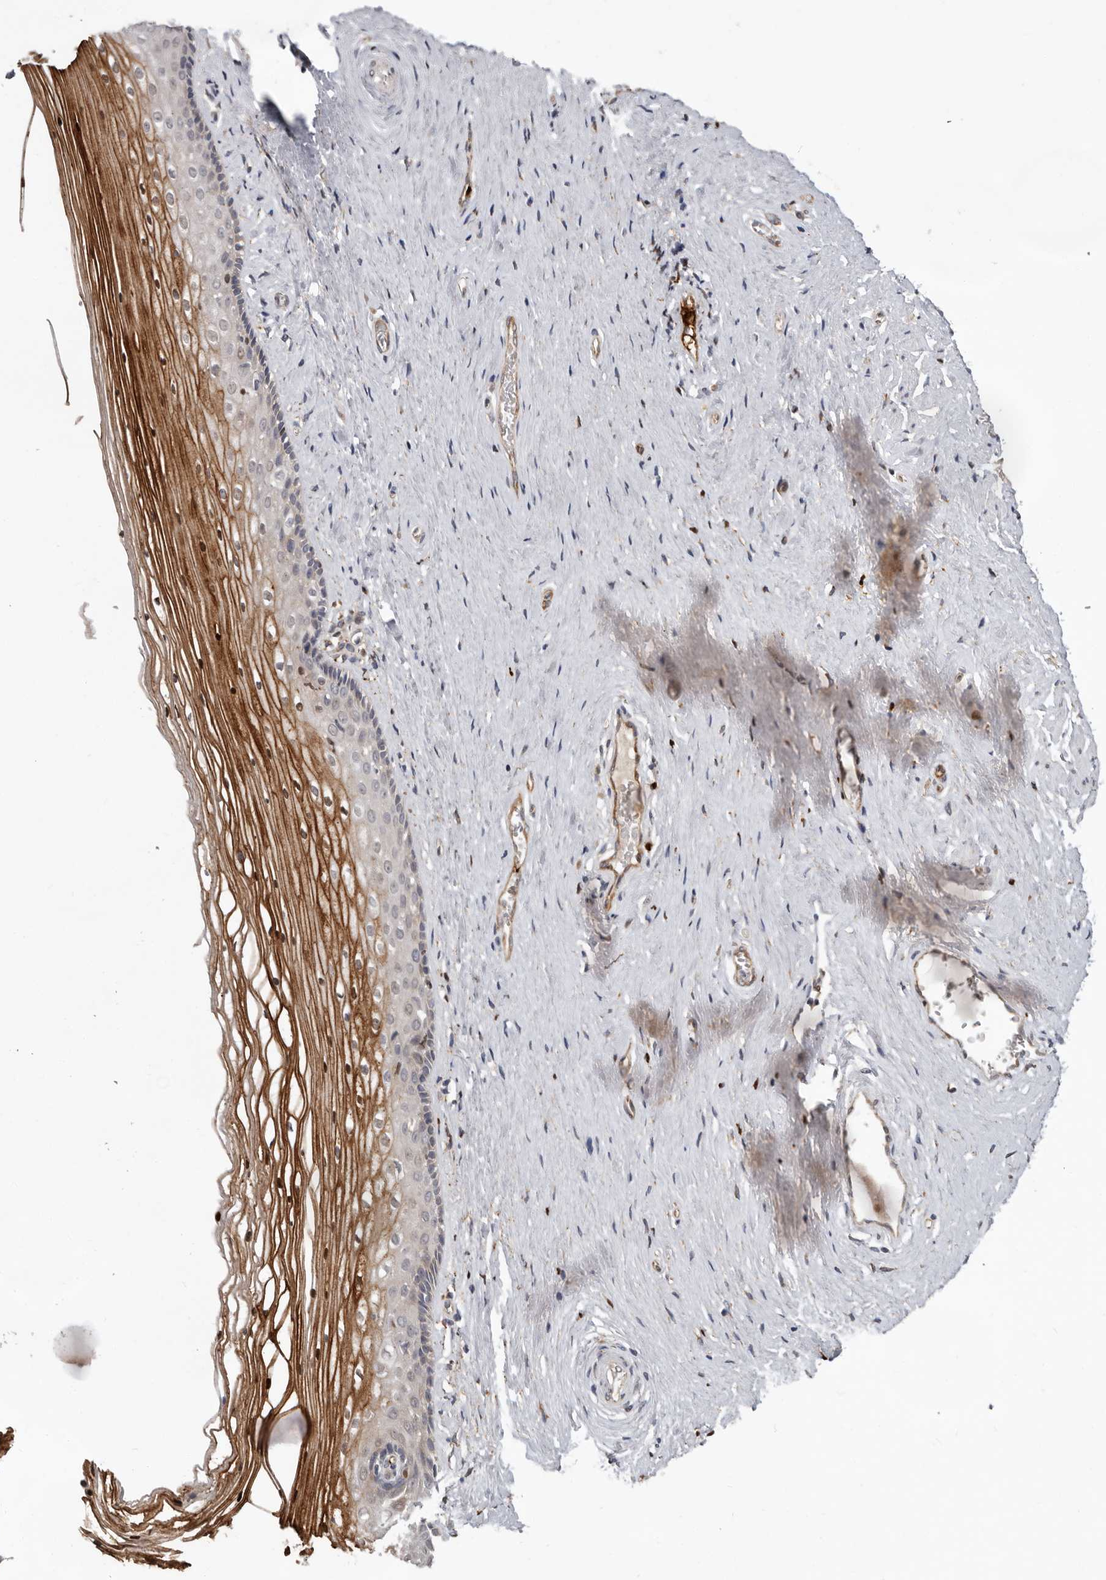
{"staining": {"intensity": "strong", "quantity": "25%-75%", "location": "cytoplasmic/membranous"}, "tissue": "vagina", "cell_type": "Squamous epithelial cells", "image_type": "normal", "snomed": [{"axis": "morphology", "description": "Normal tissue, NOS"}, {"axis": "topography", "description": "Vagina"}], "caption": "Unremarkable vagina displays strong cytoplasmic/membranous positivity in about 25%-75% of squamous epithelial cells, visualized by immunohistochemistry.", "gene": "MTF1", "patient": {"sex": "female", "age": 46}}